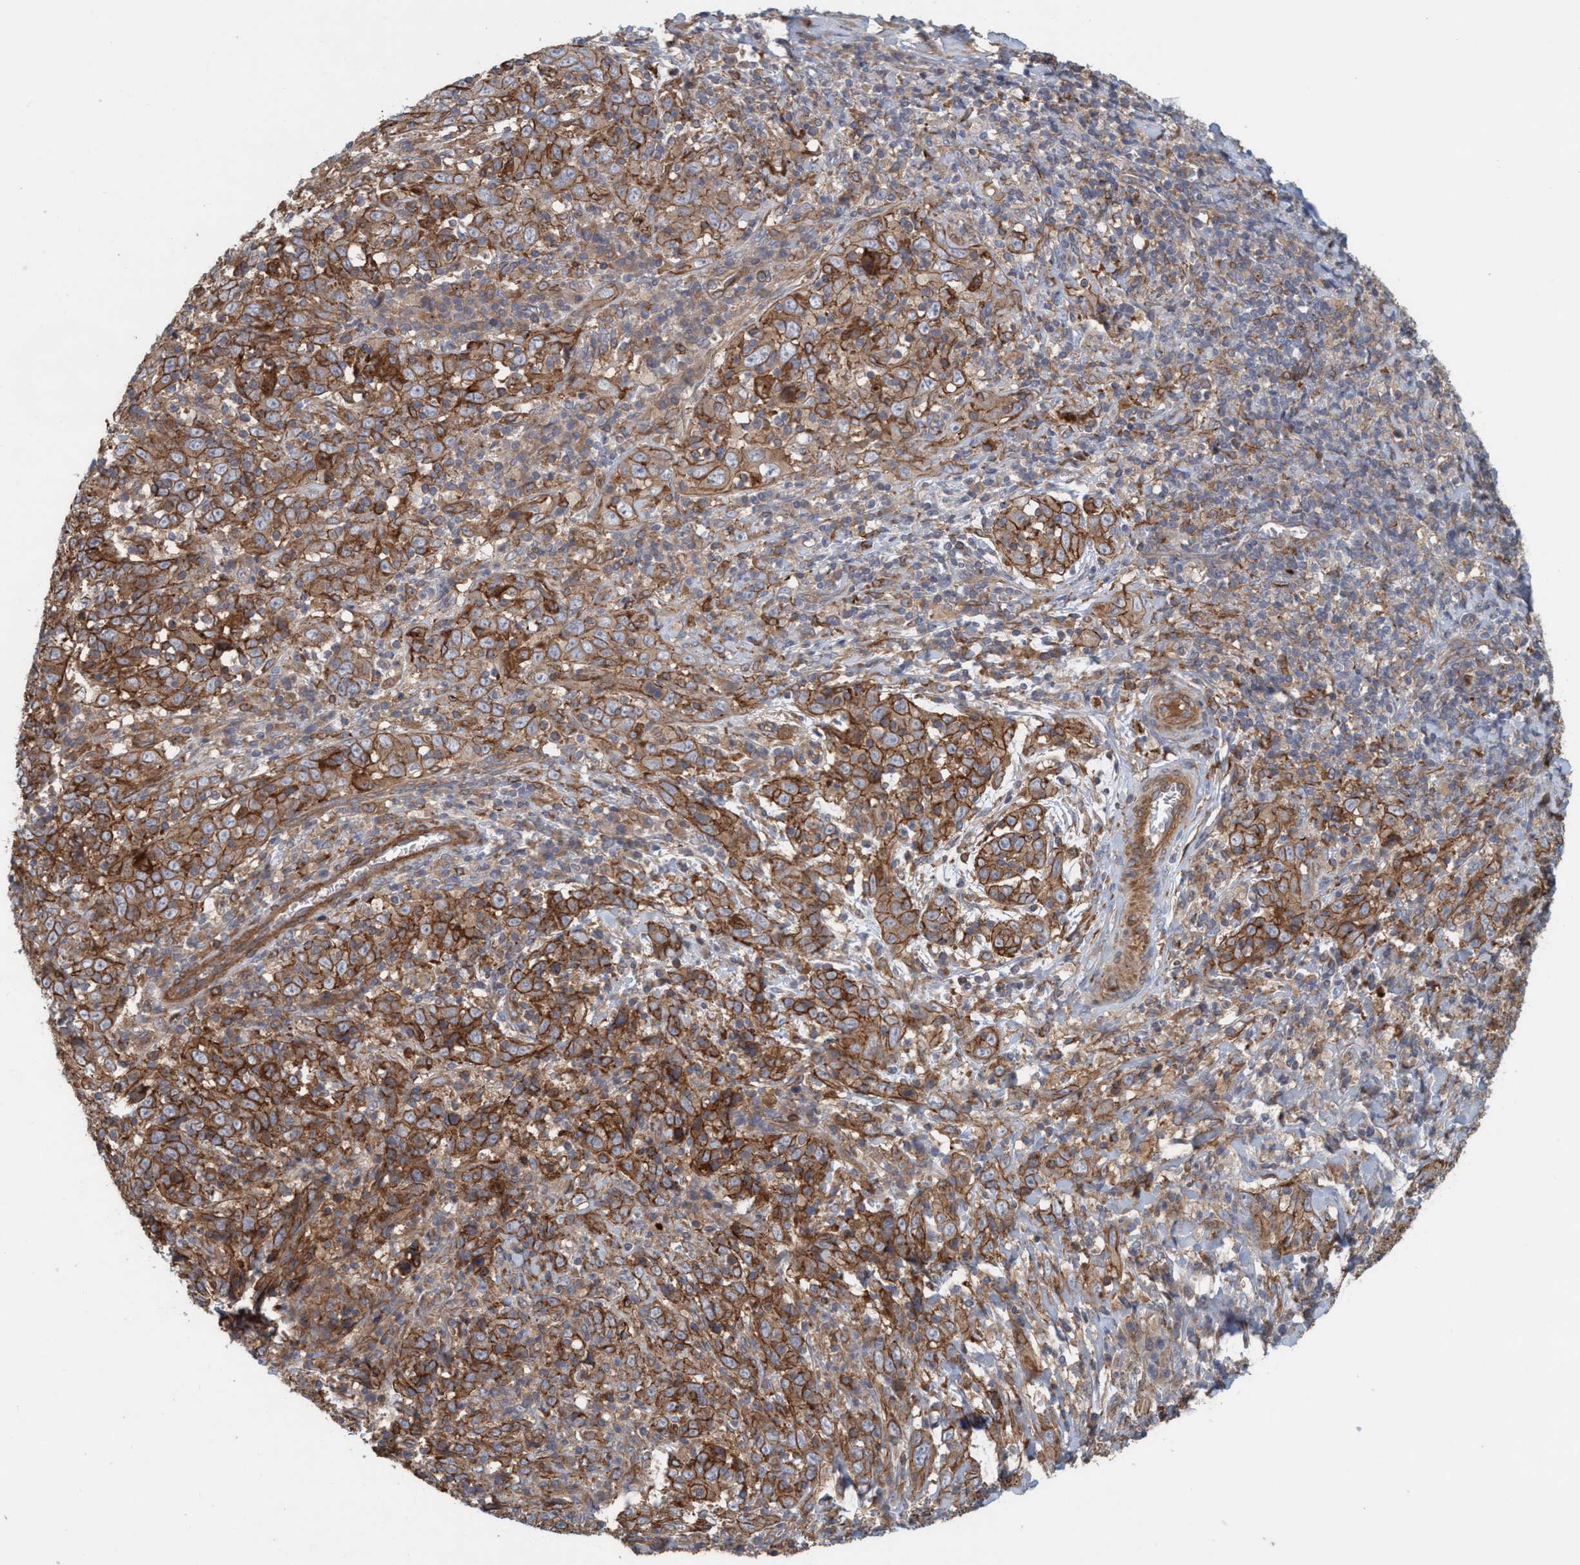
{"staining": {"intensity": "strong", "quantity": ">75%", "location": "cytoplasmic/membranous"}, "tissue": "cervical cancer", "cell_type": "Tumor cells", "image_type": "cancer", "snomed": [{"axis": "morphology", "description": "Squamous cell carcinoma, NOS"}, {"axis": "topography", "description": "Cervix"}], "caption": "A high-resolution histopathology image shows IHC staining of cervical cancer, which displays strong cytoplasmic/membranous staining in about >75% of tumor cells.", "gene": "SPECC1", "patient": {"sex": "female", "age": 46}}